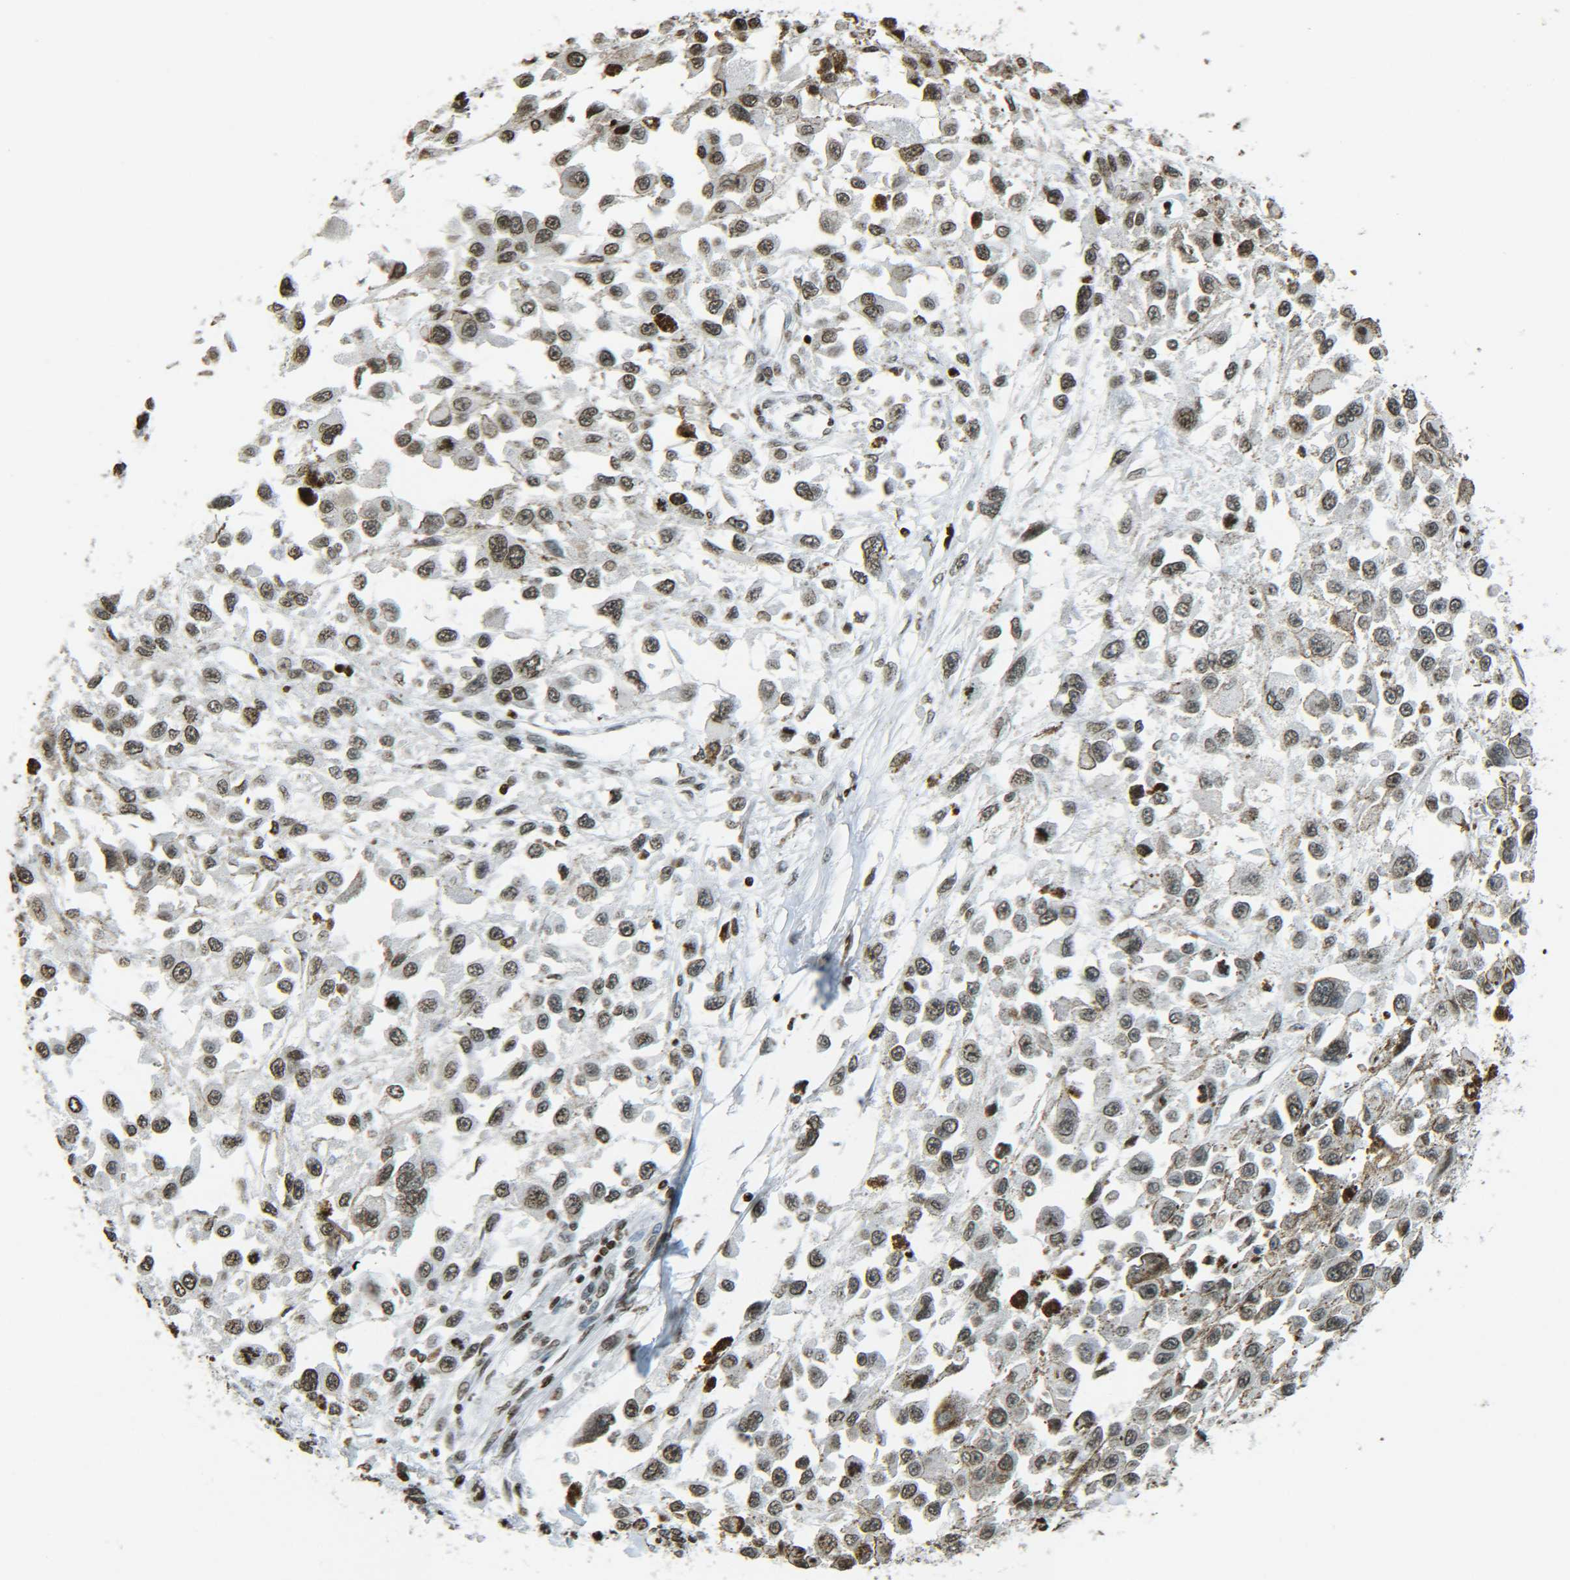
{"staining": {"intensity": "moderate", "quantity": "25%-75%", "location": "nuclear"}, "tissue": "melanoma", "cell_type": "Tumor cells", "image_type": "cancer", "snomed": [{"axis": "morphology", "description": "Malignant melanoma, Metastatic site"}, {"axis": "topography", "description": "Lymph node"}], "caption": "The immunohistochemical stain shows moderate nuclear staining in tumor cells of melanoma tissue.", "gene": "H4C16", "patient": {"sex": "male", "age": 59}}